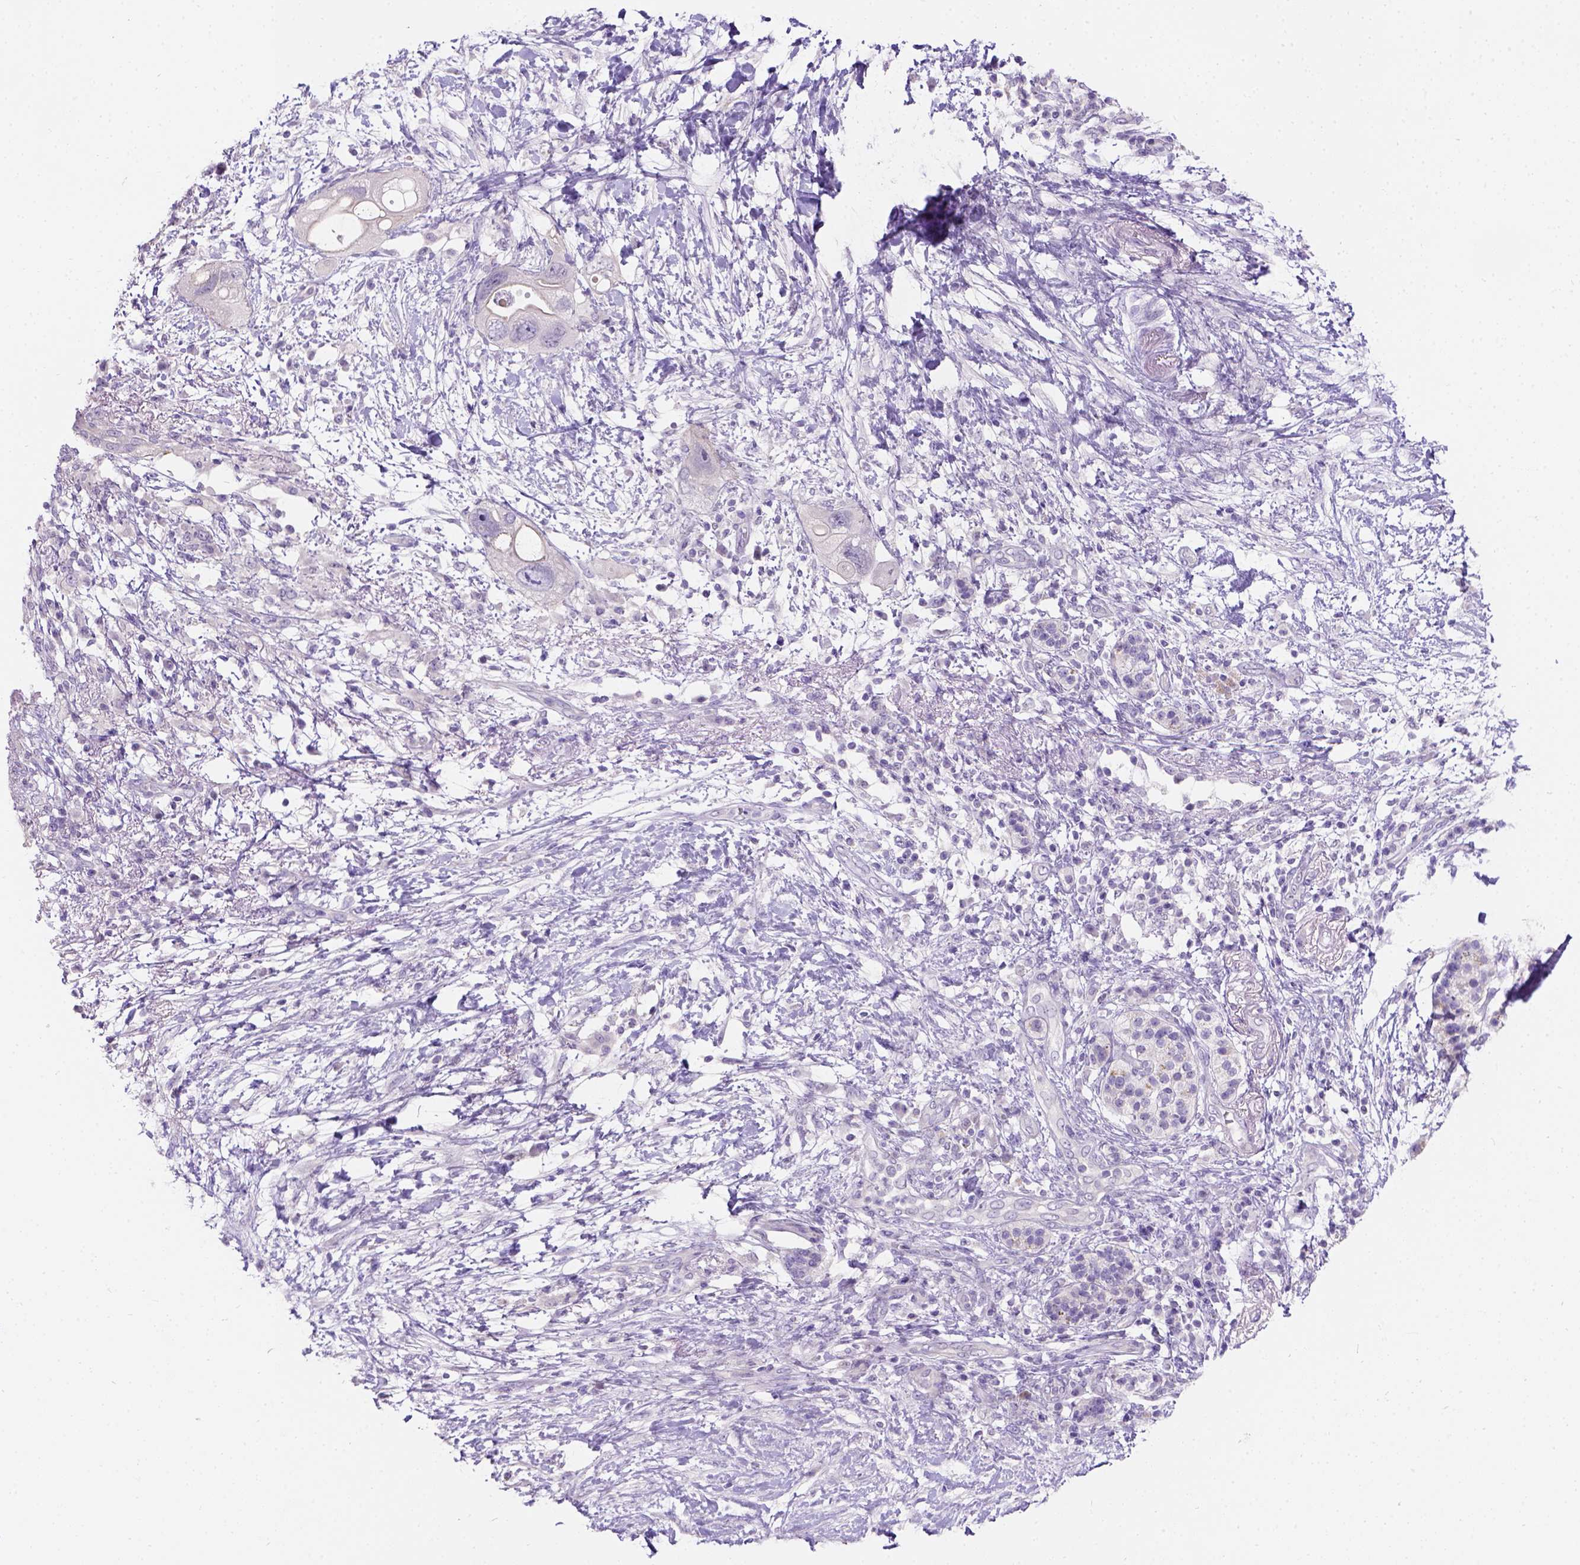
{"staining": {"intensity": "negative", "quantity": "none", "location": "none"}, "tissue": "pancreatic cancer", "cell_type": "Tumor cells", "image_type": "cancer", "snomed": [{"axis": "morphology", "description": "Adenocarcinoma, NOS"}, {"axis": "topography", "description": "Pancreas"}], "caption": "Tumor cells are negative for brown protein staining in pancreatic cancer (adenocarcinoma).", "gene": "C20orf144", "patient": {"sex": "female", "age": 72}}